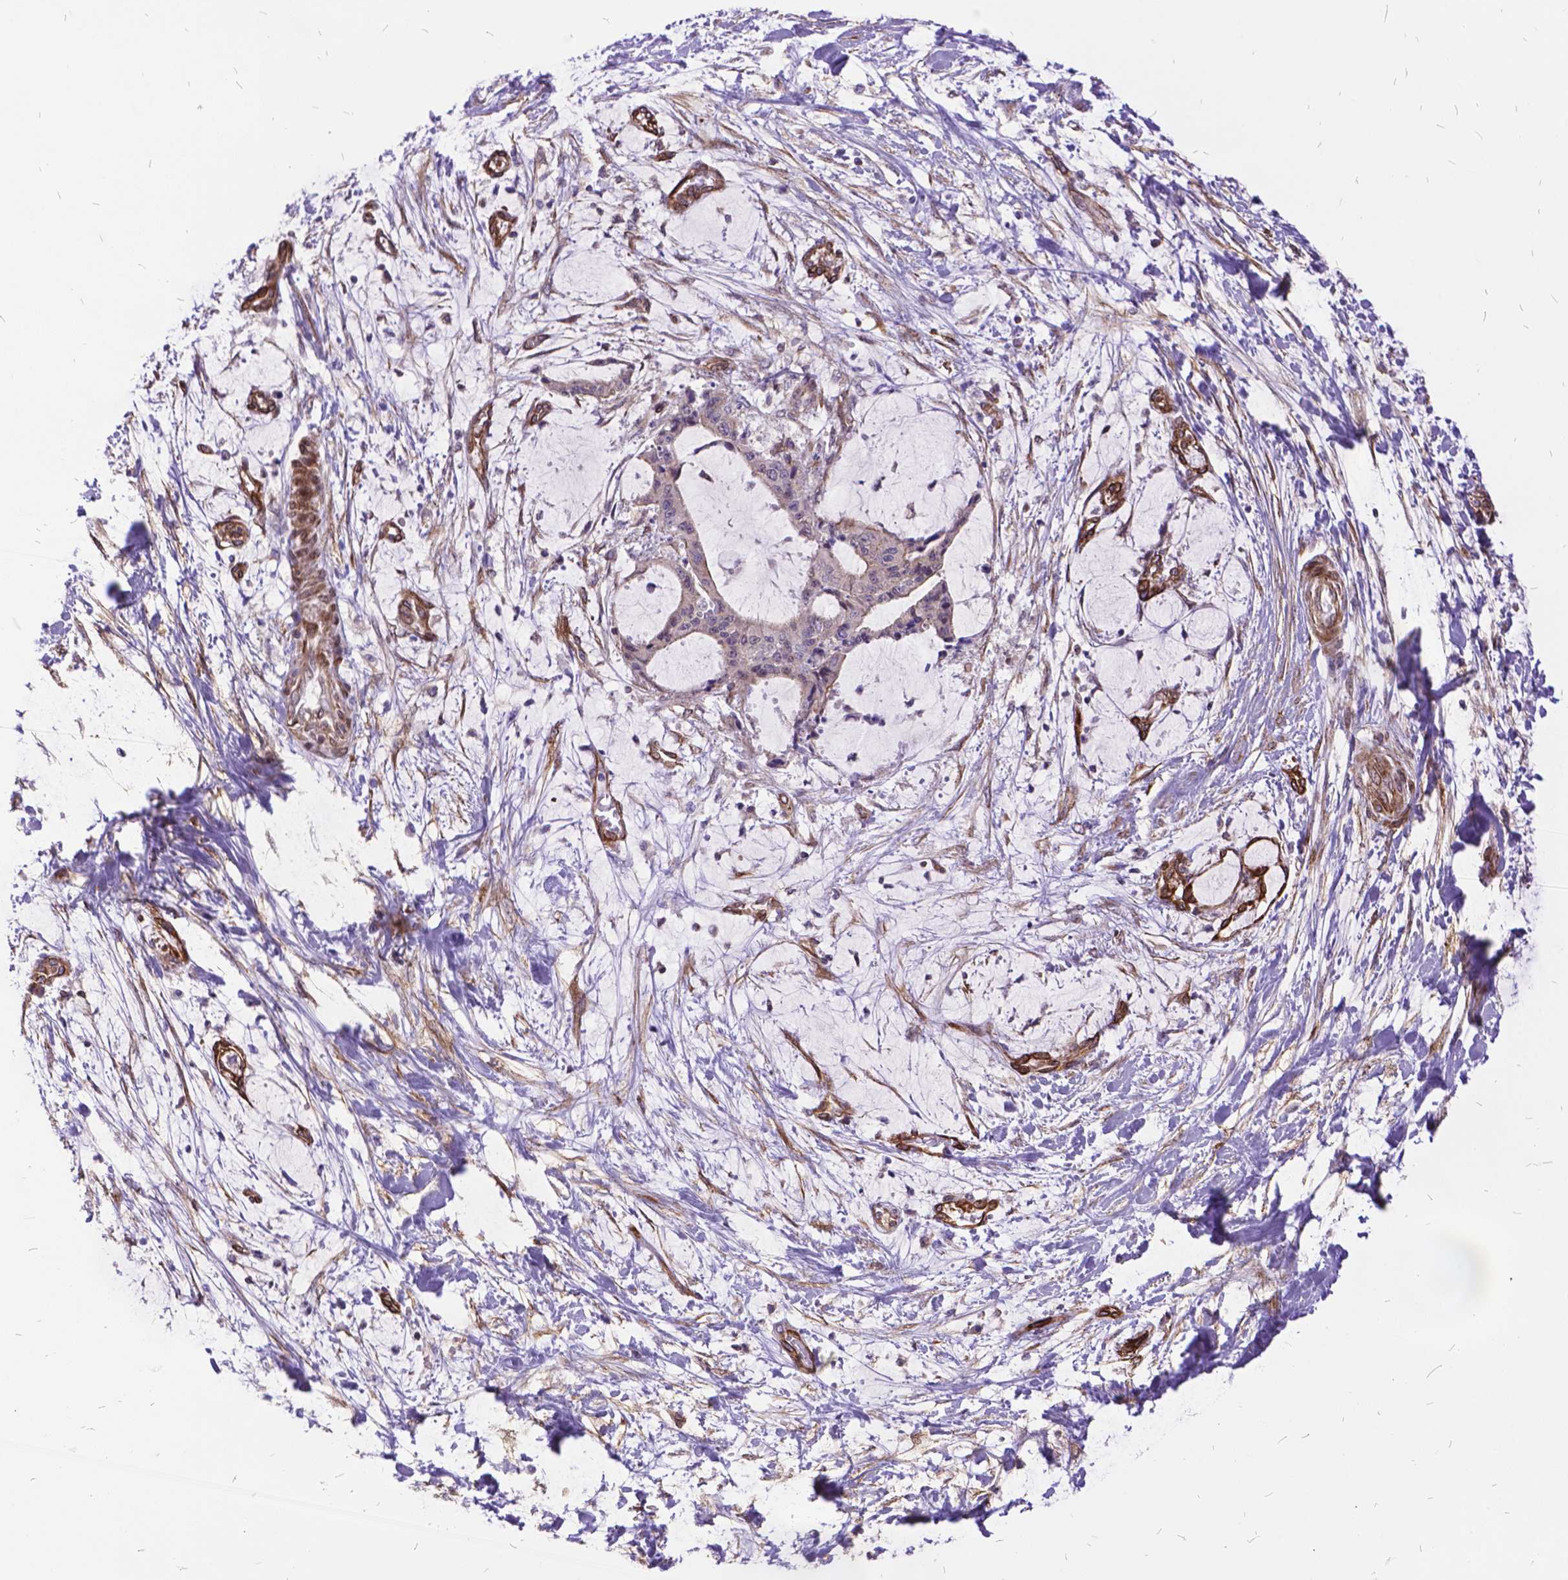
{"staining": {"intensity": "negative", "quantity": "none", "location": "none"}, "tissue": "liver cancer", "cell_type": "Tumor cells", "image_type": "cancer", "snomed": [{"axis": "morphology", "description": "Cholangiocarcinoma"}, {"axis": "topography", "description": "Liver"}], "caption": "Tumor cells show no significant protein positivity in liver cancer (cholangiocarcinoma).", "gene": "GRB7", "patient": {"sex": "female", "age": 73}}